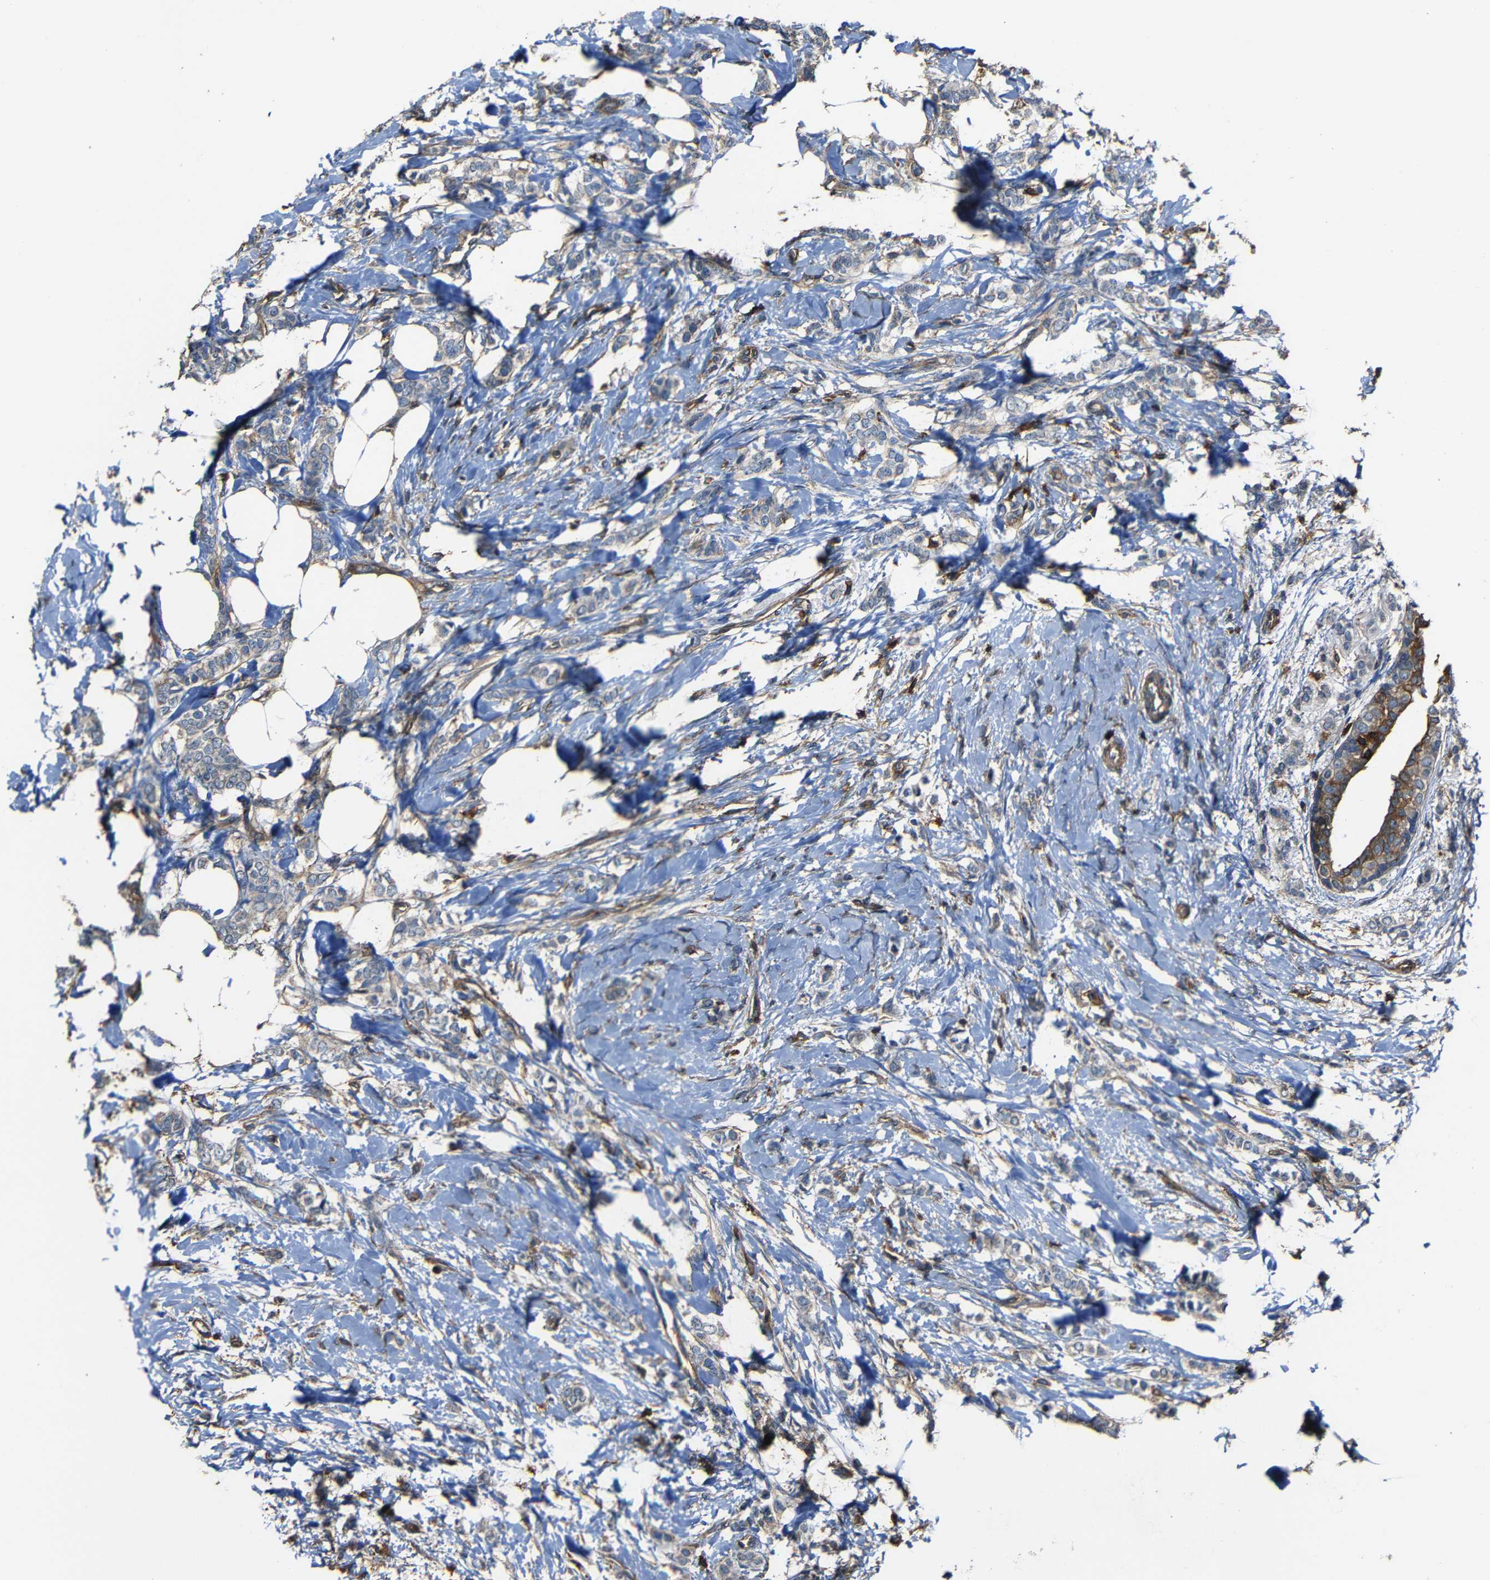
{"staining": {"intensity": "weak", "quantity": "<25%", "location": "cytoplasmic/membranous"}, "tissue": "breast cancer", "cell_type": "Tumor cells", "image_type": "cancer", "snomed": [{"axis": "morphology", "description": "Lobular carcinoma, in situ"}, {"axis": "morphology", "description": "Lobular carcinoma"}, {"axis": "topography", "description": "Breast"}], "caption": "Image shows no significant protein staining in tumor cells of breast cancer.", "gene": "ADGRE5", "patient": {"sex": "female", "age": 41}}